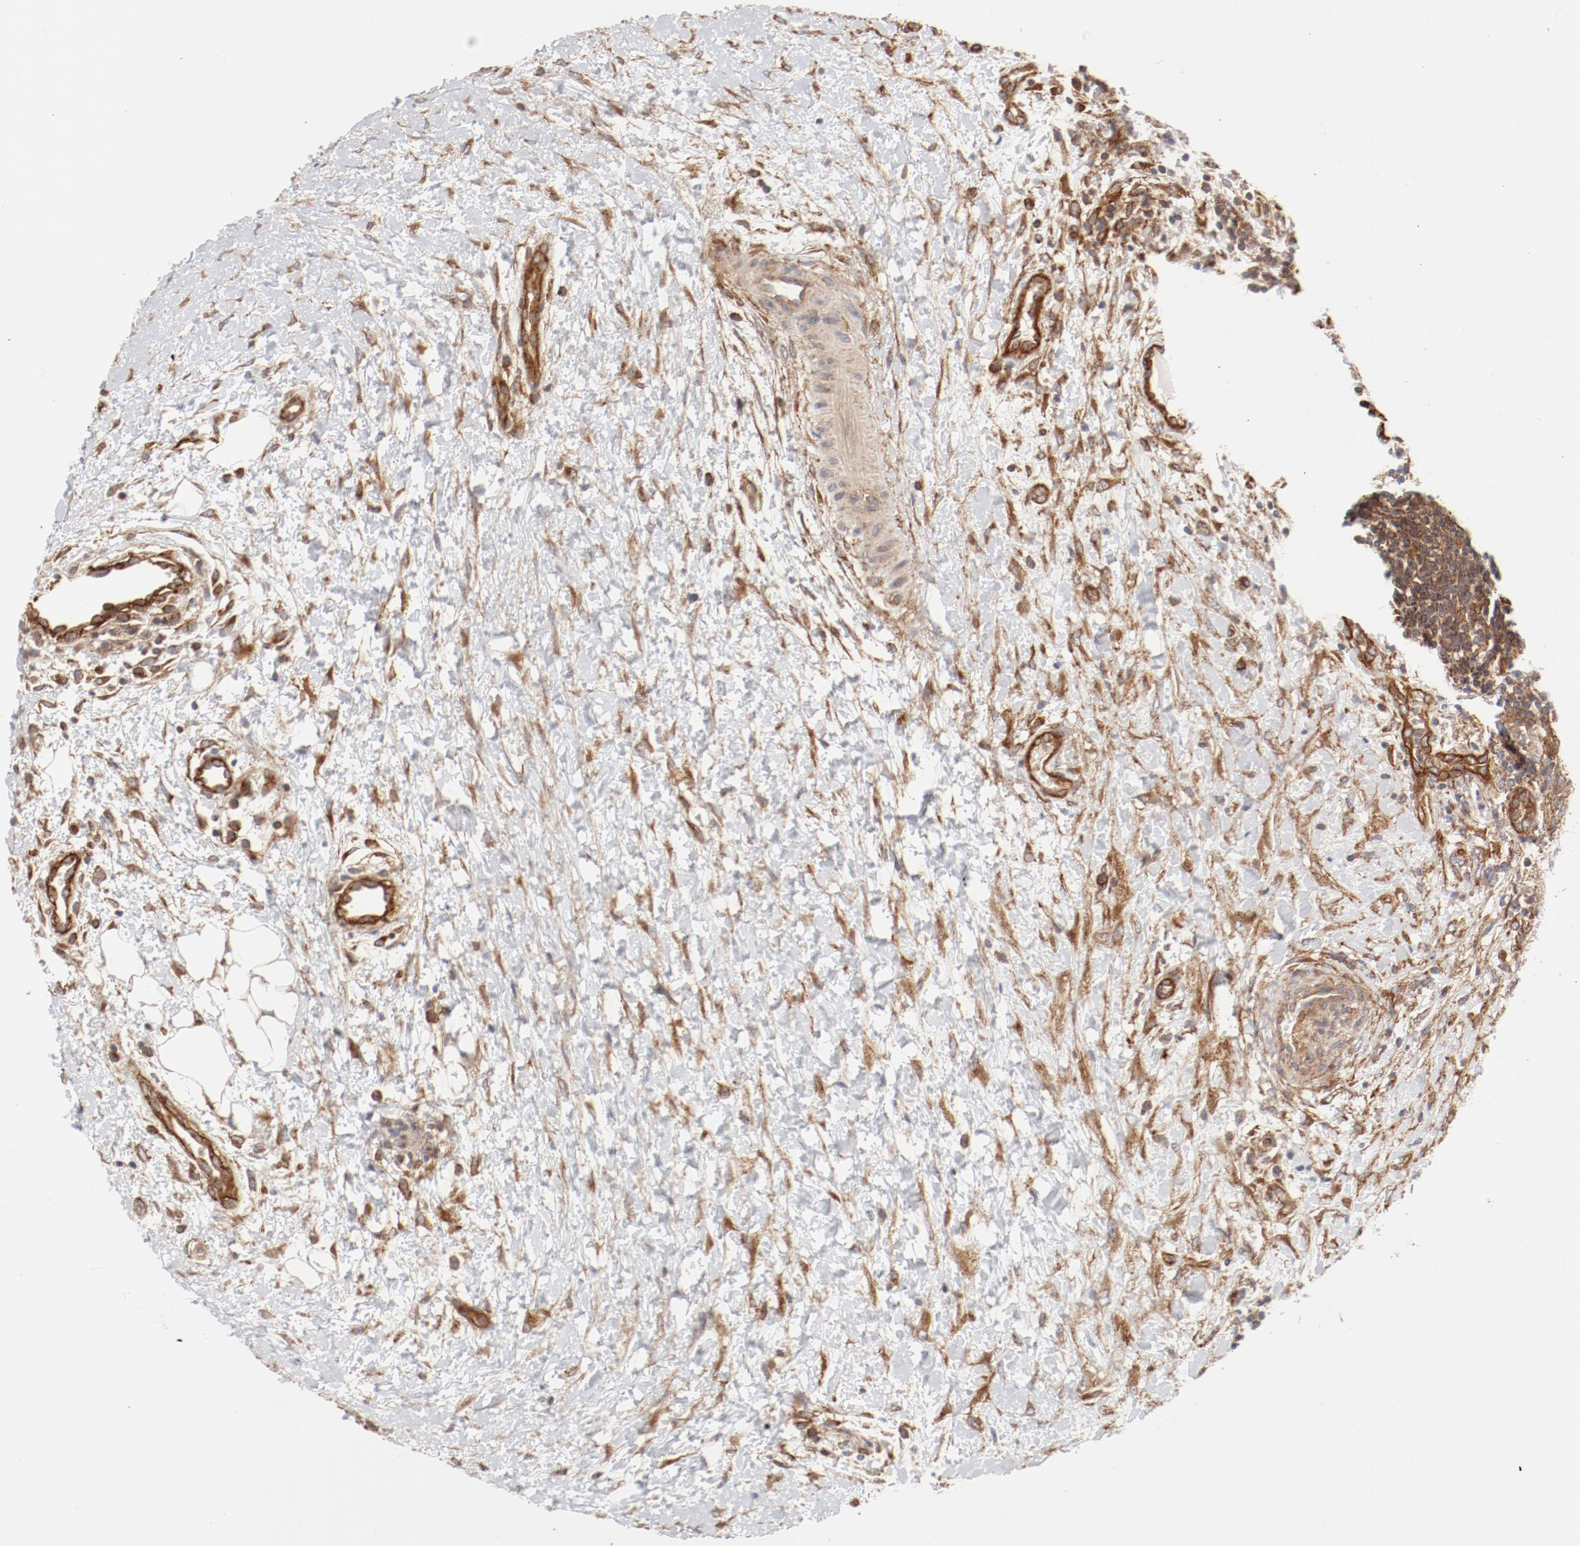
{"staining": {"intensity": "moderate", "quantity": ">75%", "location": "cytoplasmic/membranous"}, "tissue": "lymphoma", "cell_type": "Tumor cells", "image_type": "cancer", "snomed": [{"axis": "morphology", "description": "Malignant lymphoma, non-Hodgkin's type, Low grade"}, {"axis": "topography", "description": "Lymph node"}], "caption": "Moderate cytoplasmic/membranous protein positivity is seen in approximately >75% of tumor cells in low-grade malignant lymphoma, non-Hodgkin's type.", "gene": "AP2A1", "patient": {"sex": "female", "age": 76}}